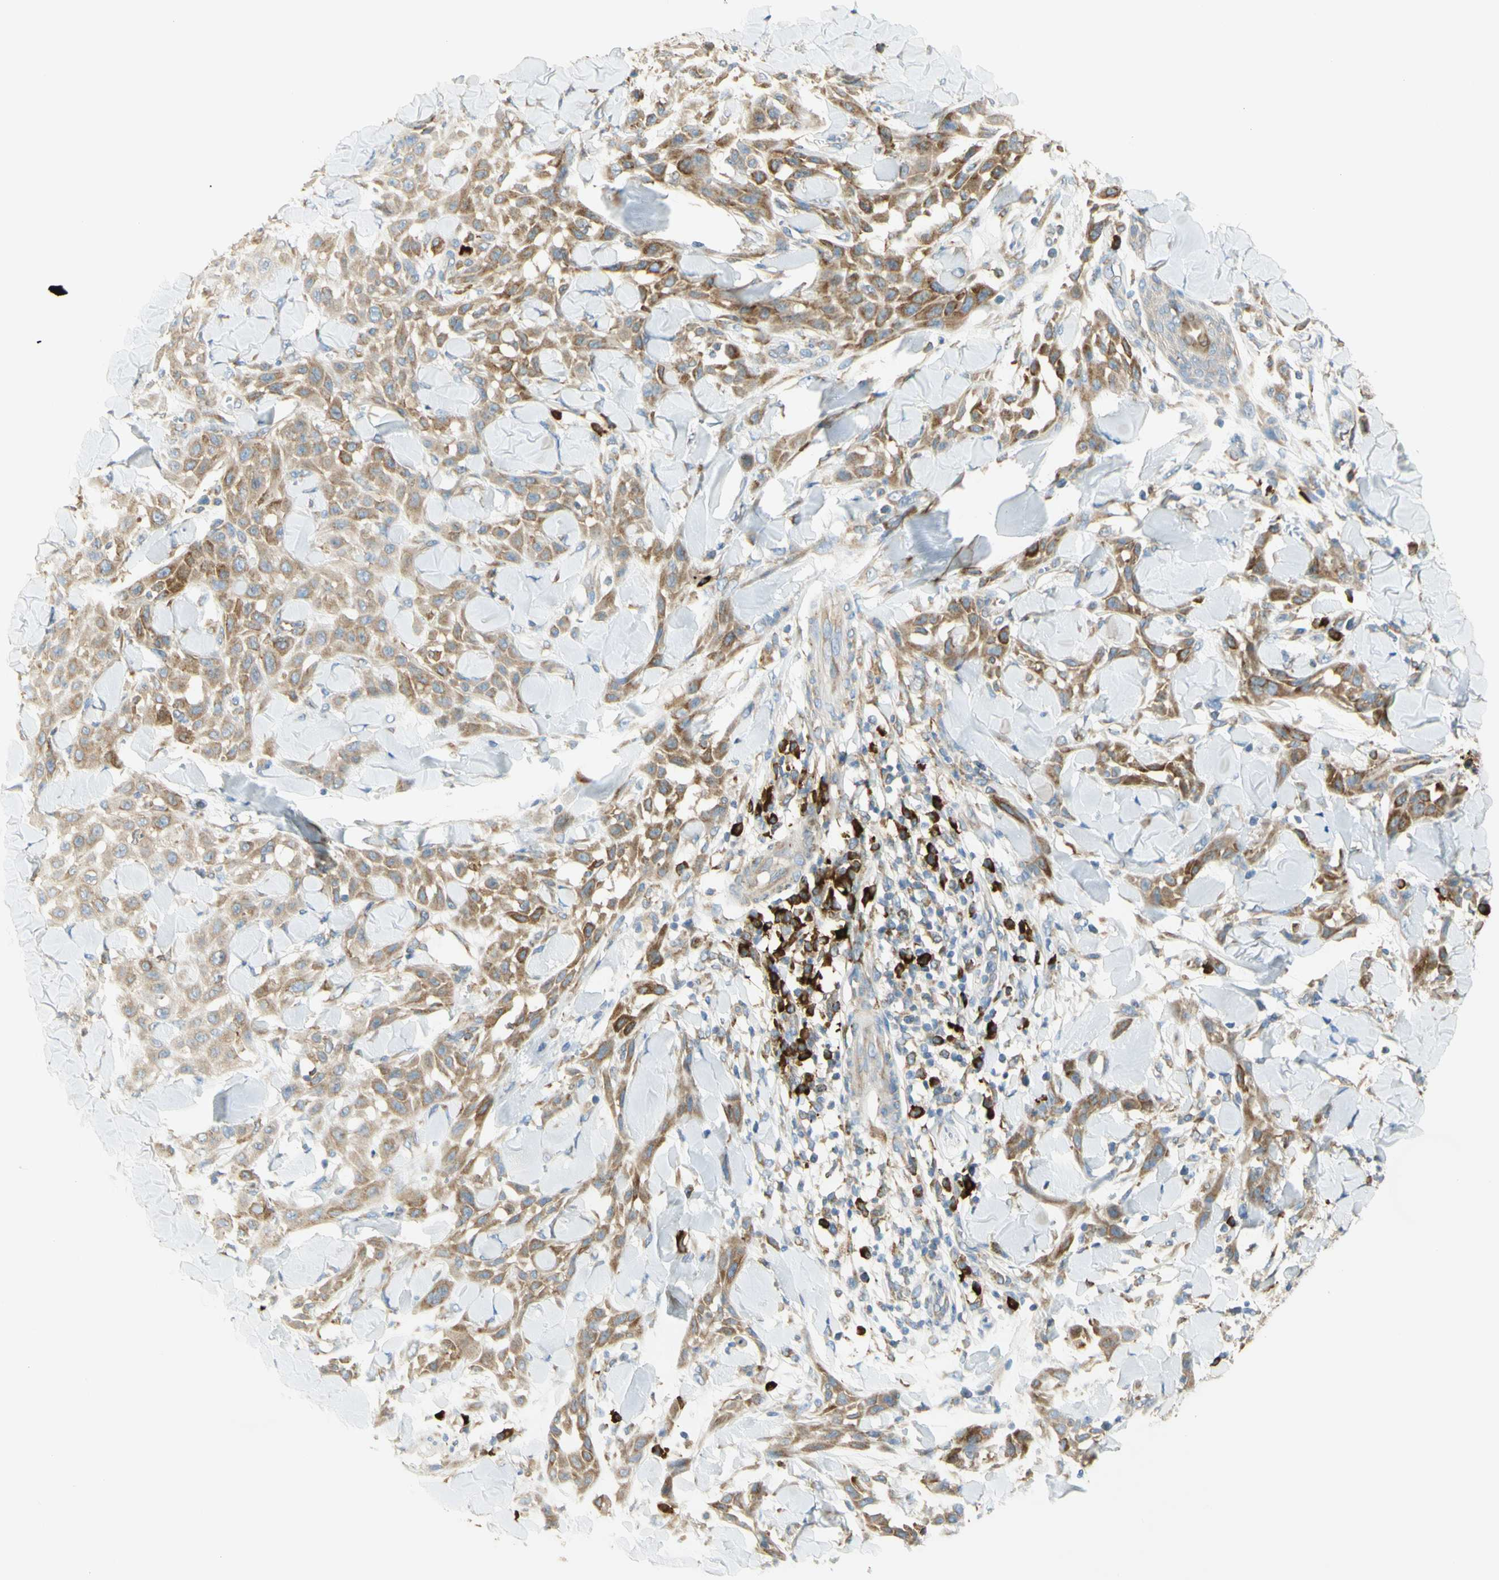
{"staining": {"intensity": "moderate", "quantity": ">75%", "location": "cytoplasmic/membranous"}, "tissue": "skin cancer", "cell_type": "Tumor cells", "image_type": "cancer", "snomed": [{"axis": "morphology", "description": "Squamous cell carcinoma, NOS"}, {"axis": "topography", "description": "Skin"}], "caption": "This histopathology image exhibits squamous cell carcinoma (skin) stained with immunohistochemistry to label a protein in brown. The cytoplasmic/membranous of tumor cells show moderate positivity for the protein. Nuclei are counter-stained blue.", "gene": "MANF", "patient": {"sex": "male", "age": 24}}